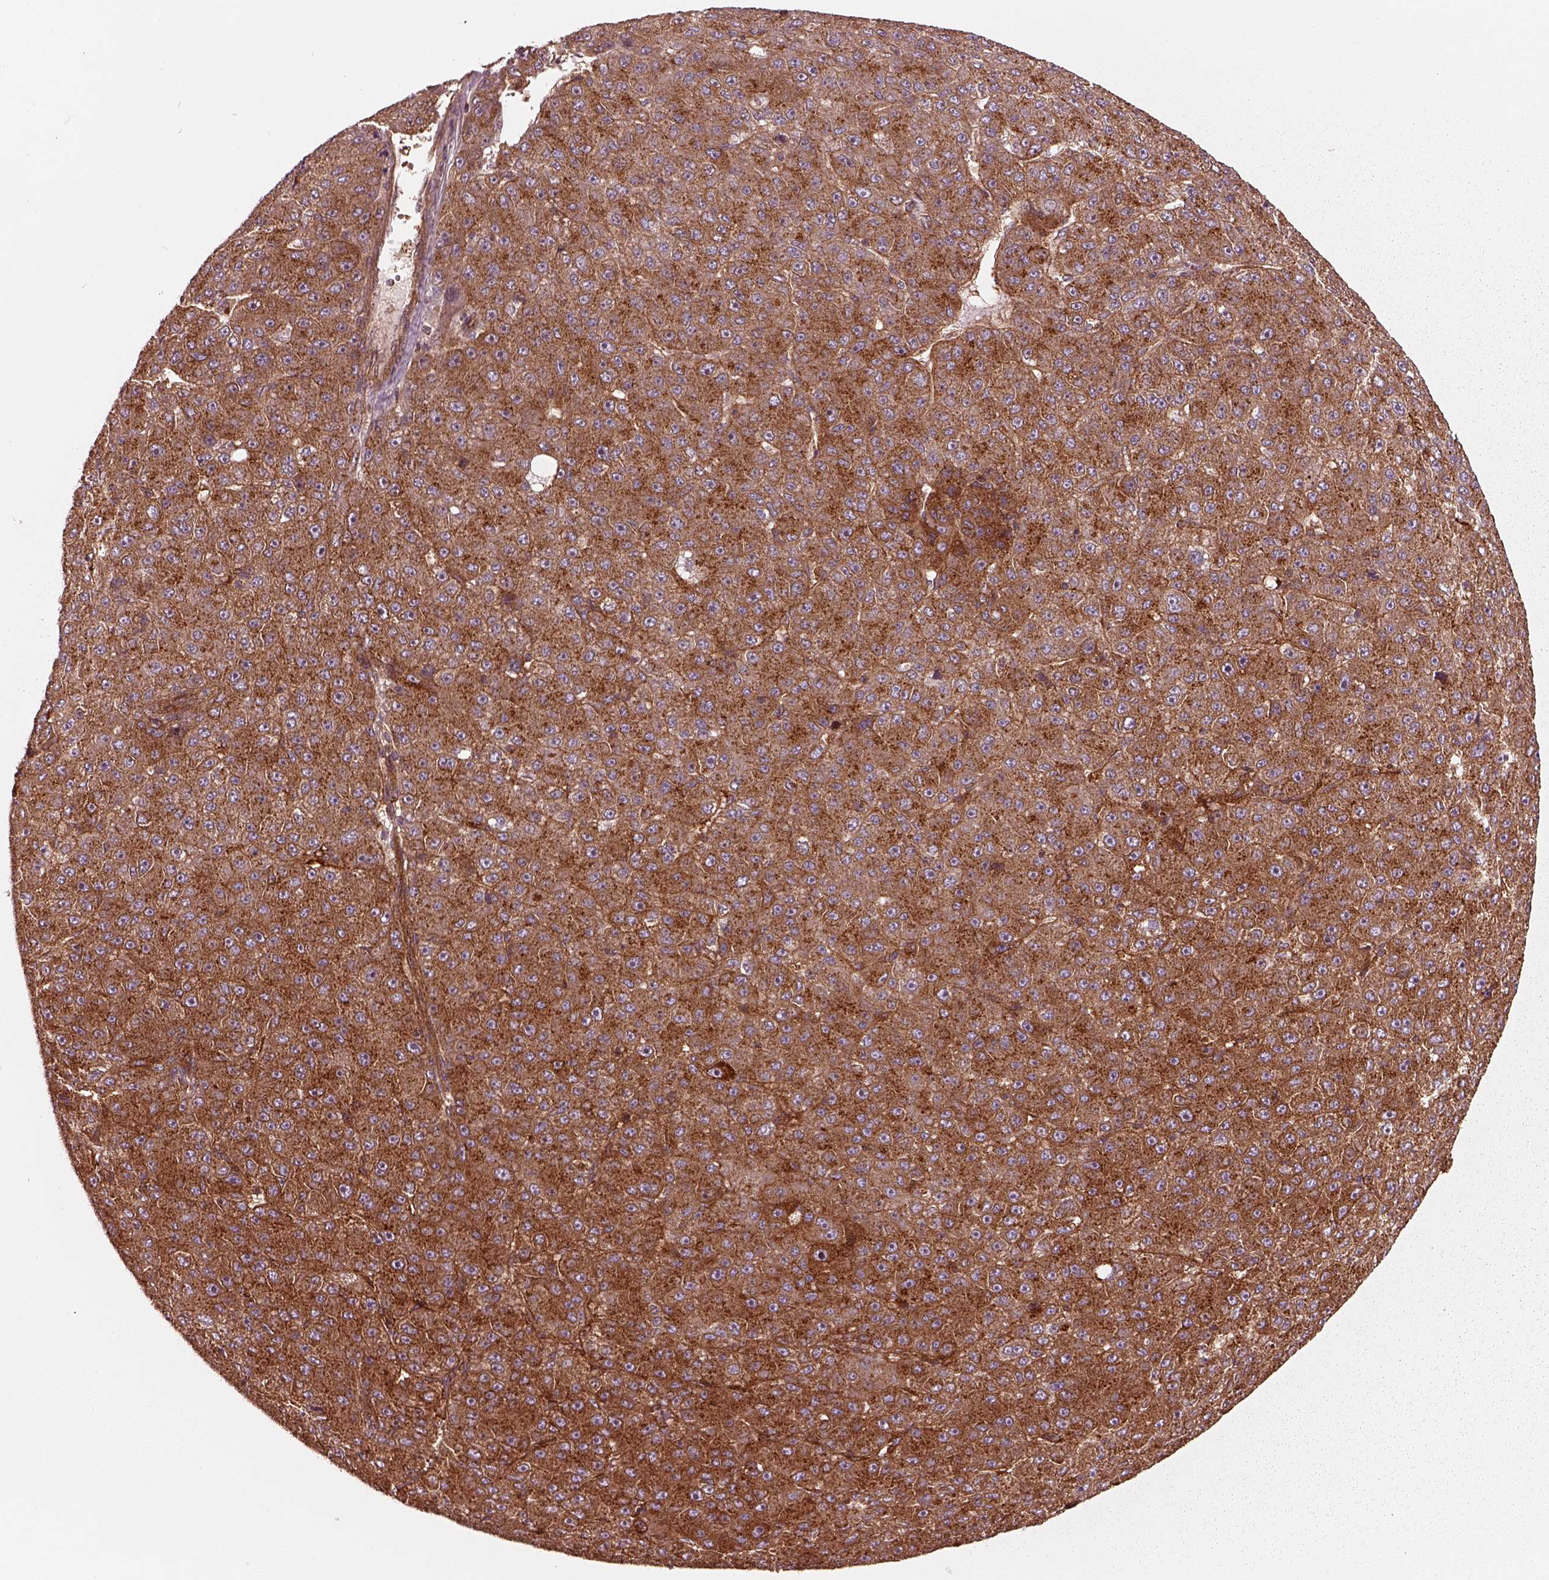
{"staining": {"intensity": "strong", "quantity": "25%-75%", "location": "cytoplasmic/membranous"}, "tissue": "liver cancer", "cell_type": "Tumor cells", "image_type": "cancer", "snomed": [{"axis": "morphology", "description": "Carcinoma, Hepatocellular, NOS"}, {"axis": "topography", "description": "Liver"}], "caption": "An immunohistochemistry (IHC) micrograph of neoplastic tissue is shown. Protein staining in brown shows strong cytoplasmic/membranous positivity in liver cancer (hepatocellular carcinoma) within tumor cells.", "gene": "WASHC2A", "patient": {"sex": "male", "age": 67}}